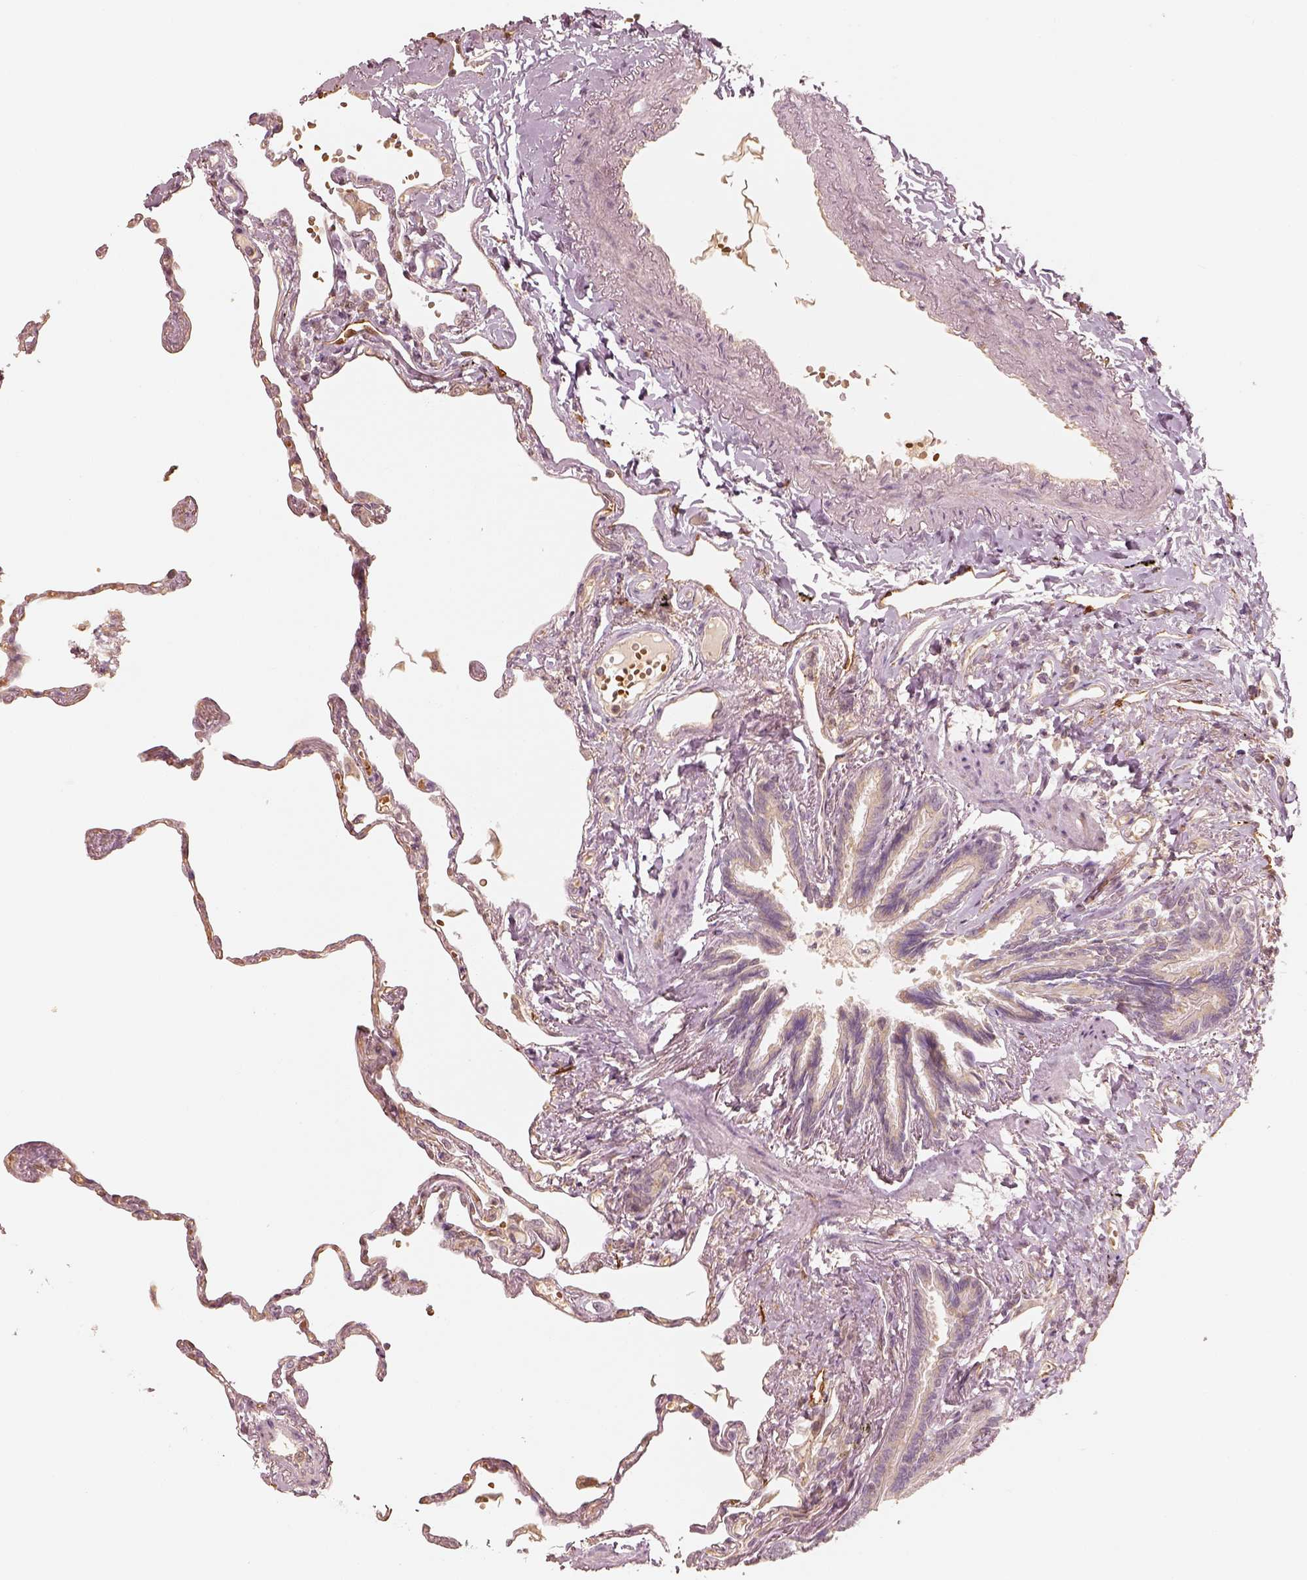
{"staining": {"intensity": "moderate", "quantity": ">75%", "location": "cytoplasmic/membranous"}, "tissue": "lung", "cell_type": "Alveolar cells", "image_type": "normal", "snomed": [{"axis": "morphology", "description": "Normal tissue, NOS"}, {"axis": "topography", "description": "Lung"}], "caption": "Lung stained with DAB (3,3'-diaminobenzidine) immunohistochemistry demonstrates medium levels of moderate cytoplasmic/membranous expression in approximately >75% of alveolar cells.", "gene": "FSCN1", "patient": {"sex": "male", "age": 78}}